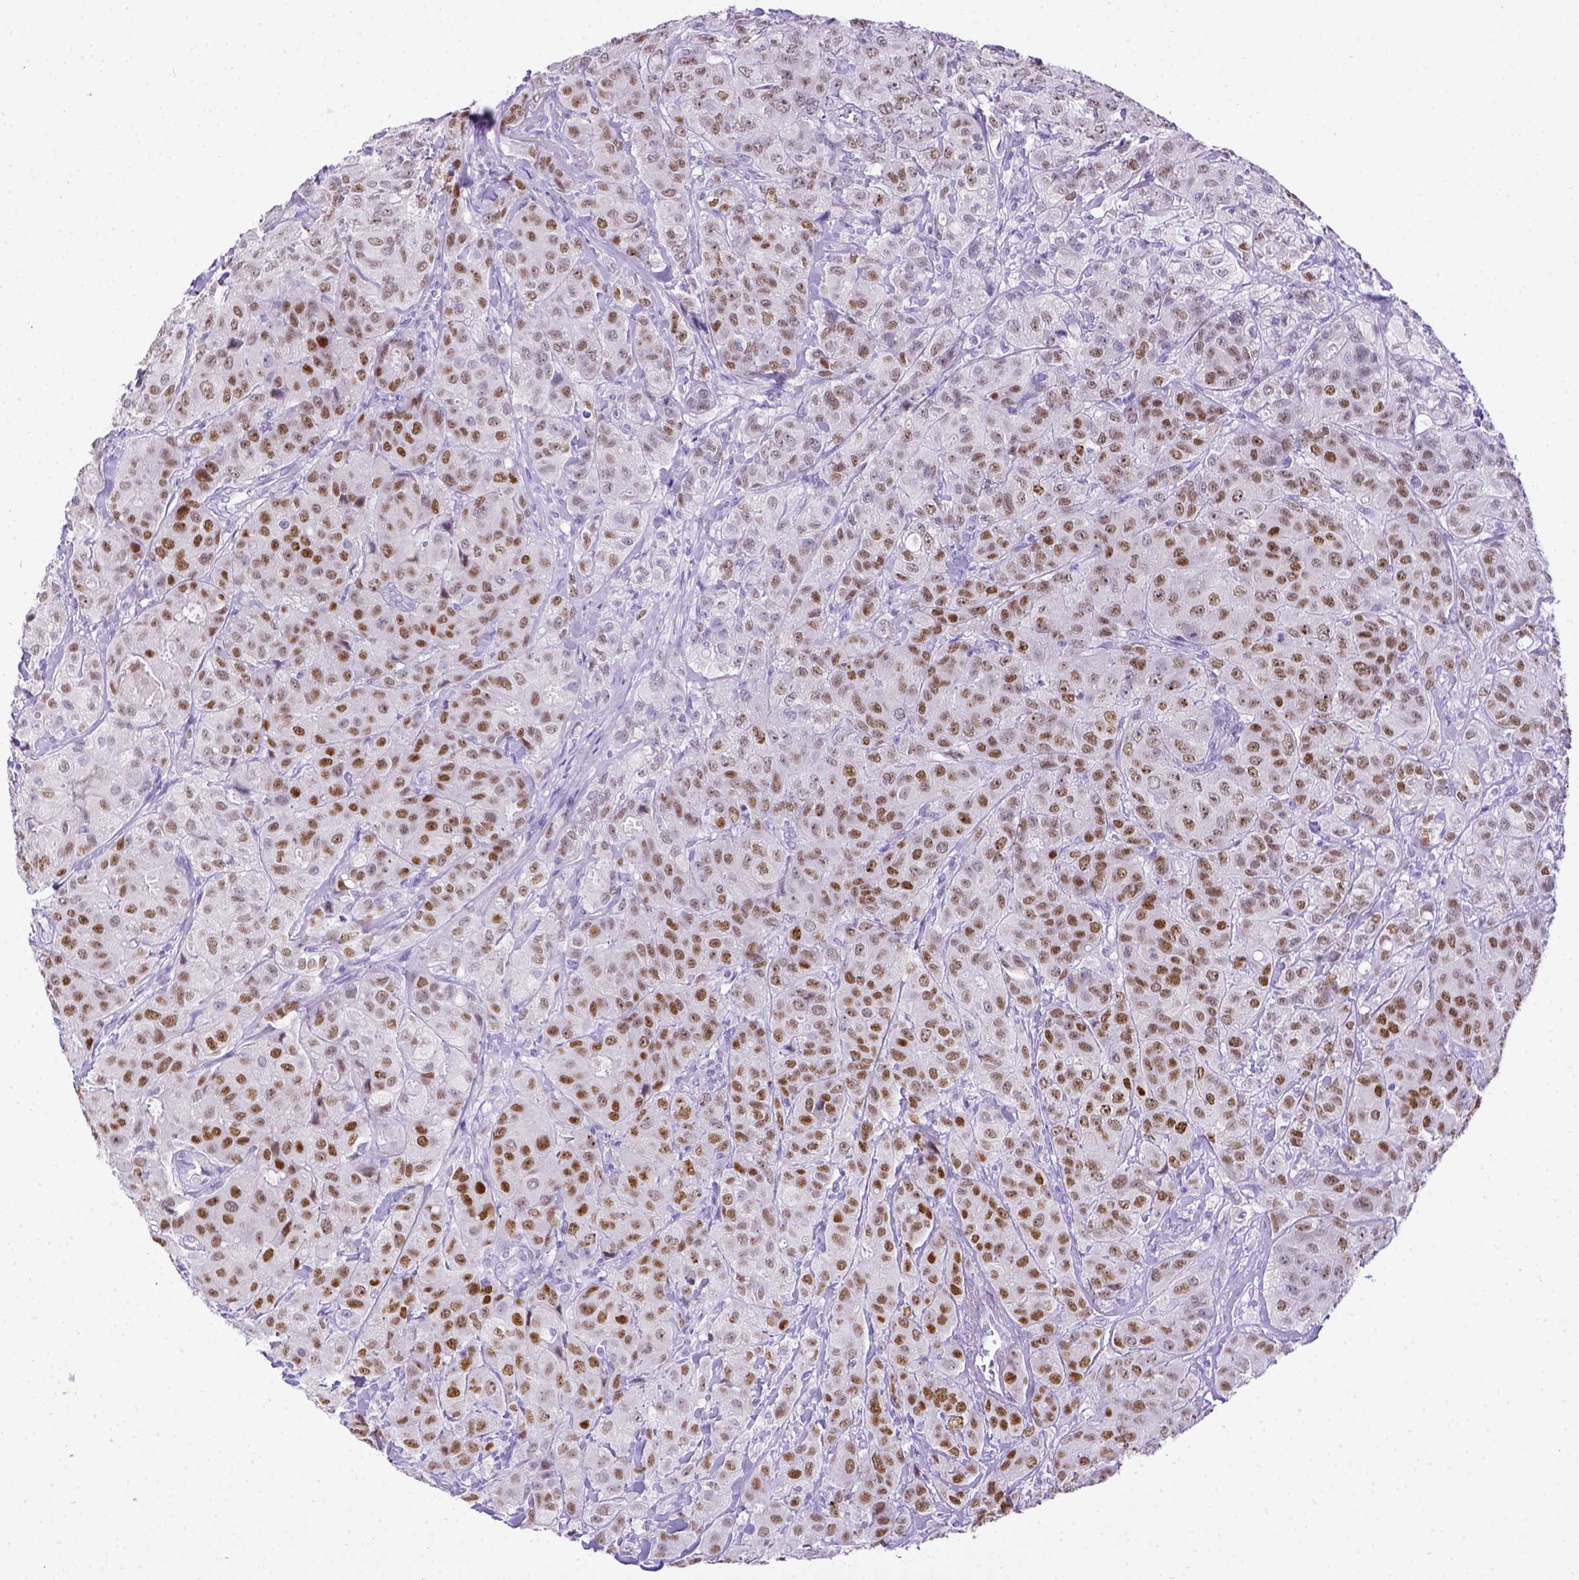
{"staining": {"intensity": "strong", "quantity": "<25%", "location": "nuclear"}, "tissue": "breast cancer", "cell_type": "Tumor cells", "image_type": "cancer", "snomed": [{"axis": "morphology", "description": "Duct carcinoma"}, {"axis": "topography", "description": "Breast"}], "caption": "Approximately <25% of tumor cells in human breast cancer reveal strong nuclear protein positivity as visualized by brown immunohistochemical staining.", "gene": "ESR1", "patient": {"sex": "female", "age": 43}}